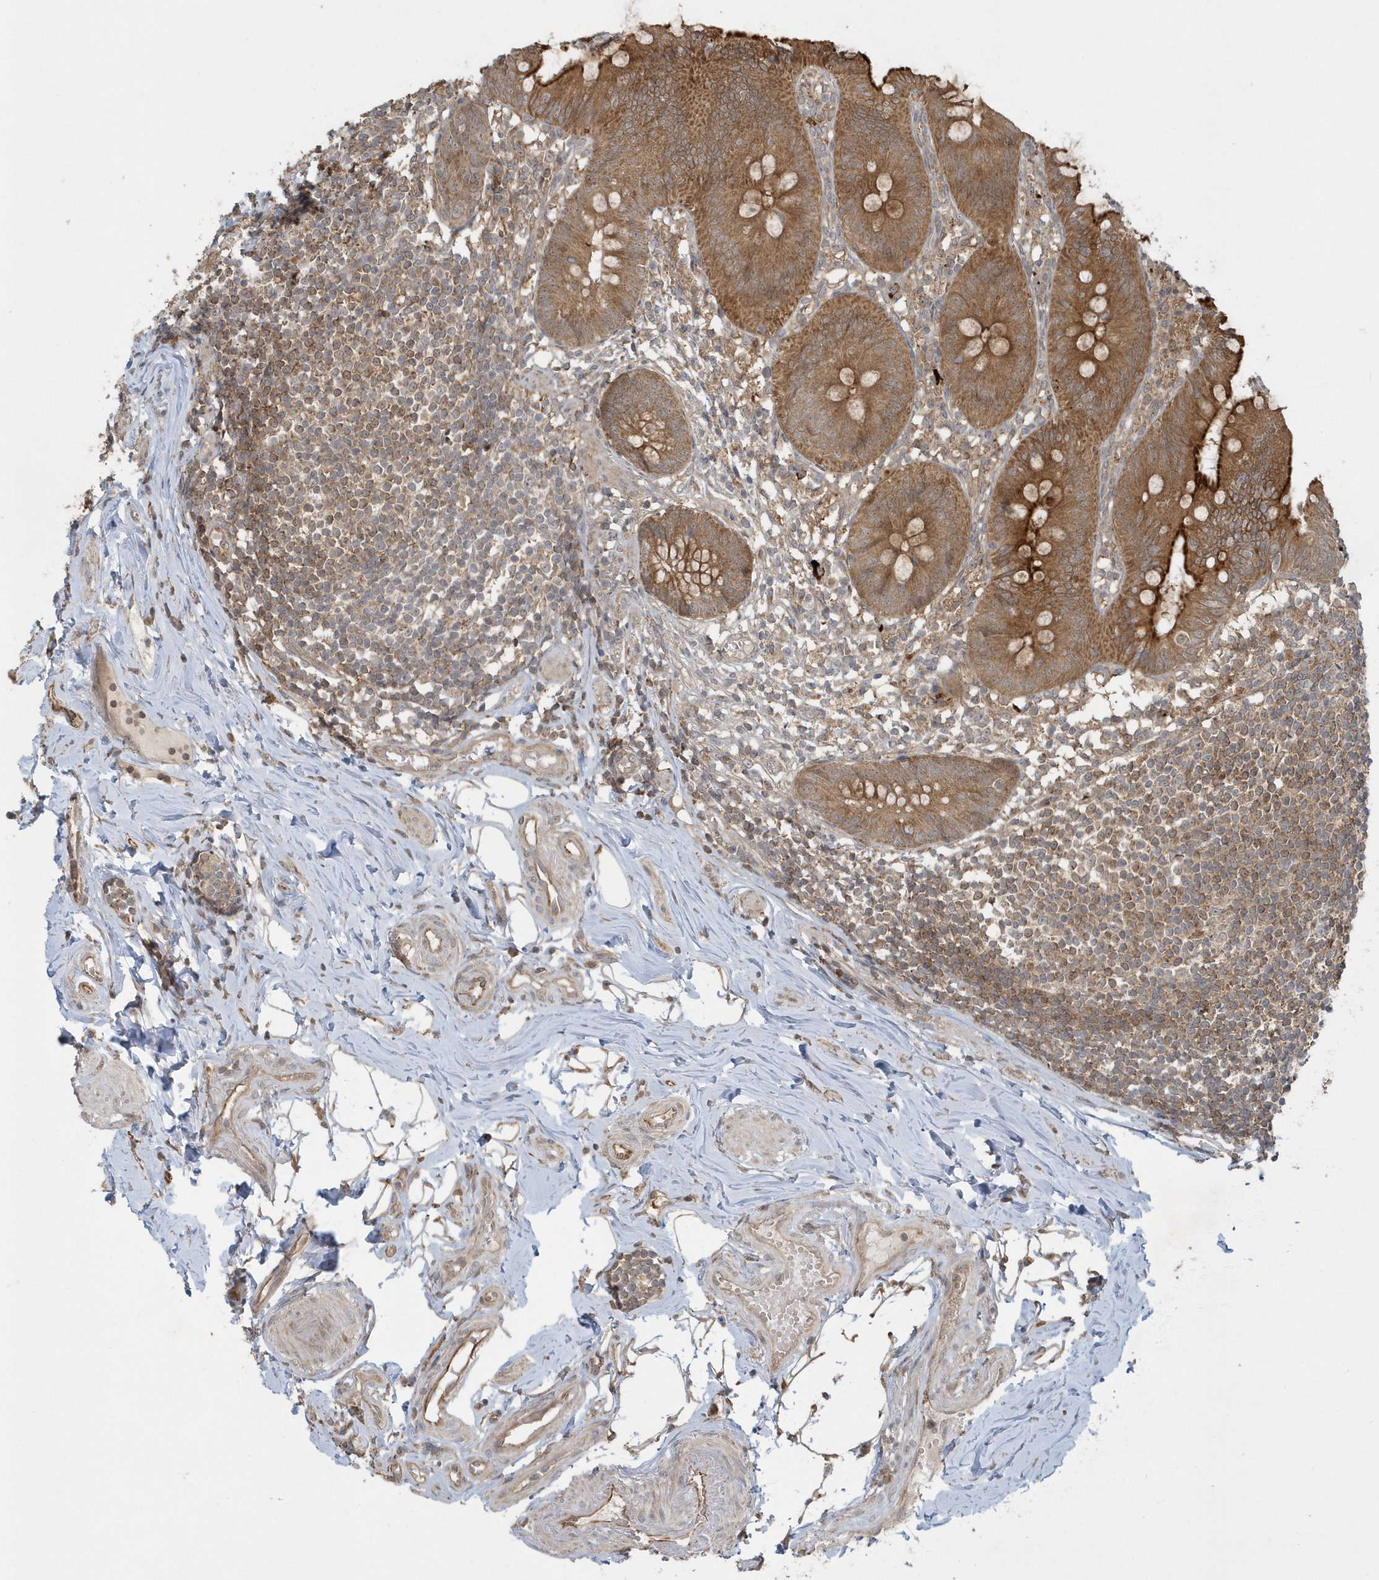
{"staining": {"intensity": "moderate", "quantity": ">75%", "location": "cytoplasmic/membranous"}, "tissue": "appendix", "cell_type": "Glandular cells", "image_type": "normal", "snomed": [{"axis": "morphology", "description": "Normal tissue, NOS"}, {"axis": "topography", "description": "Appendix"}], "caption": "High-power microscopy captured an immunohistochemistry (IHC) histopathology image of benign appendix, revealing moderate cytoplasmic/membranous staining in about >75% of glandular cells. Using DAB (brown) and hematoxylin (blue) stains, captured at high magnification using brightfield microscopy.", "gene": "THG1L", "patient": {"sex": "female", "age": 62}}